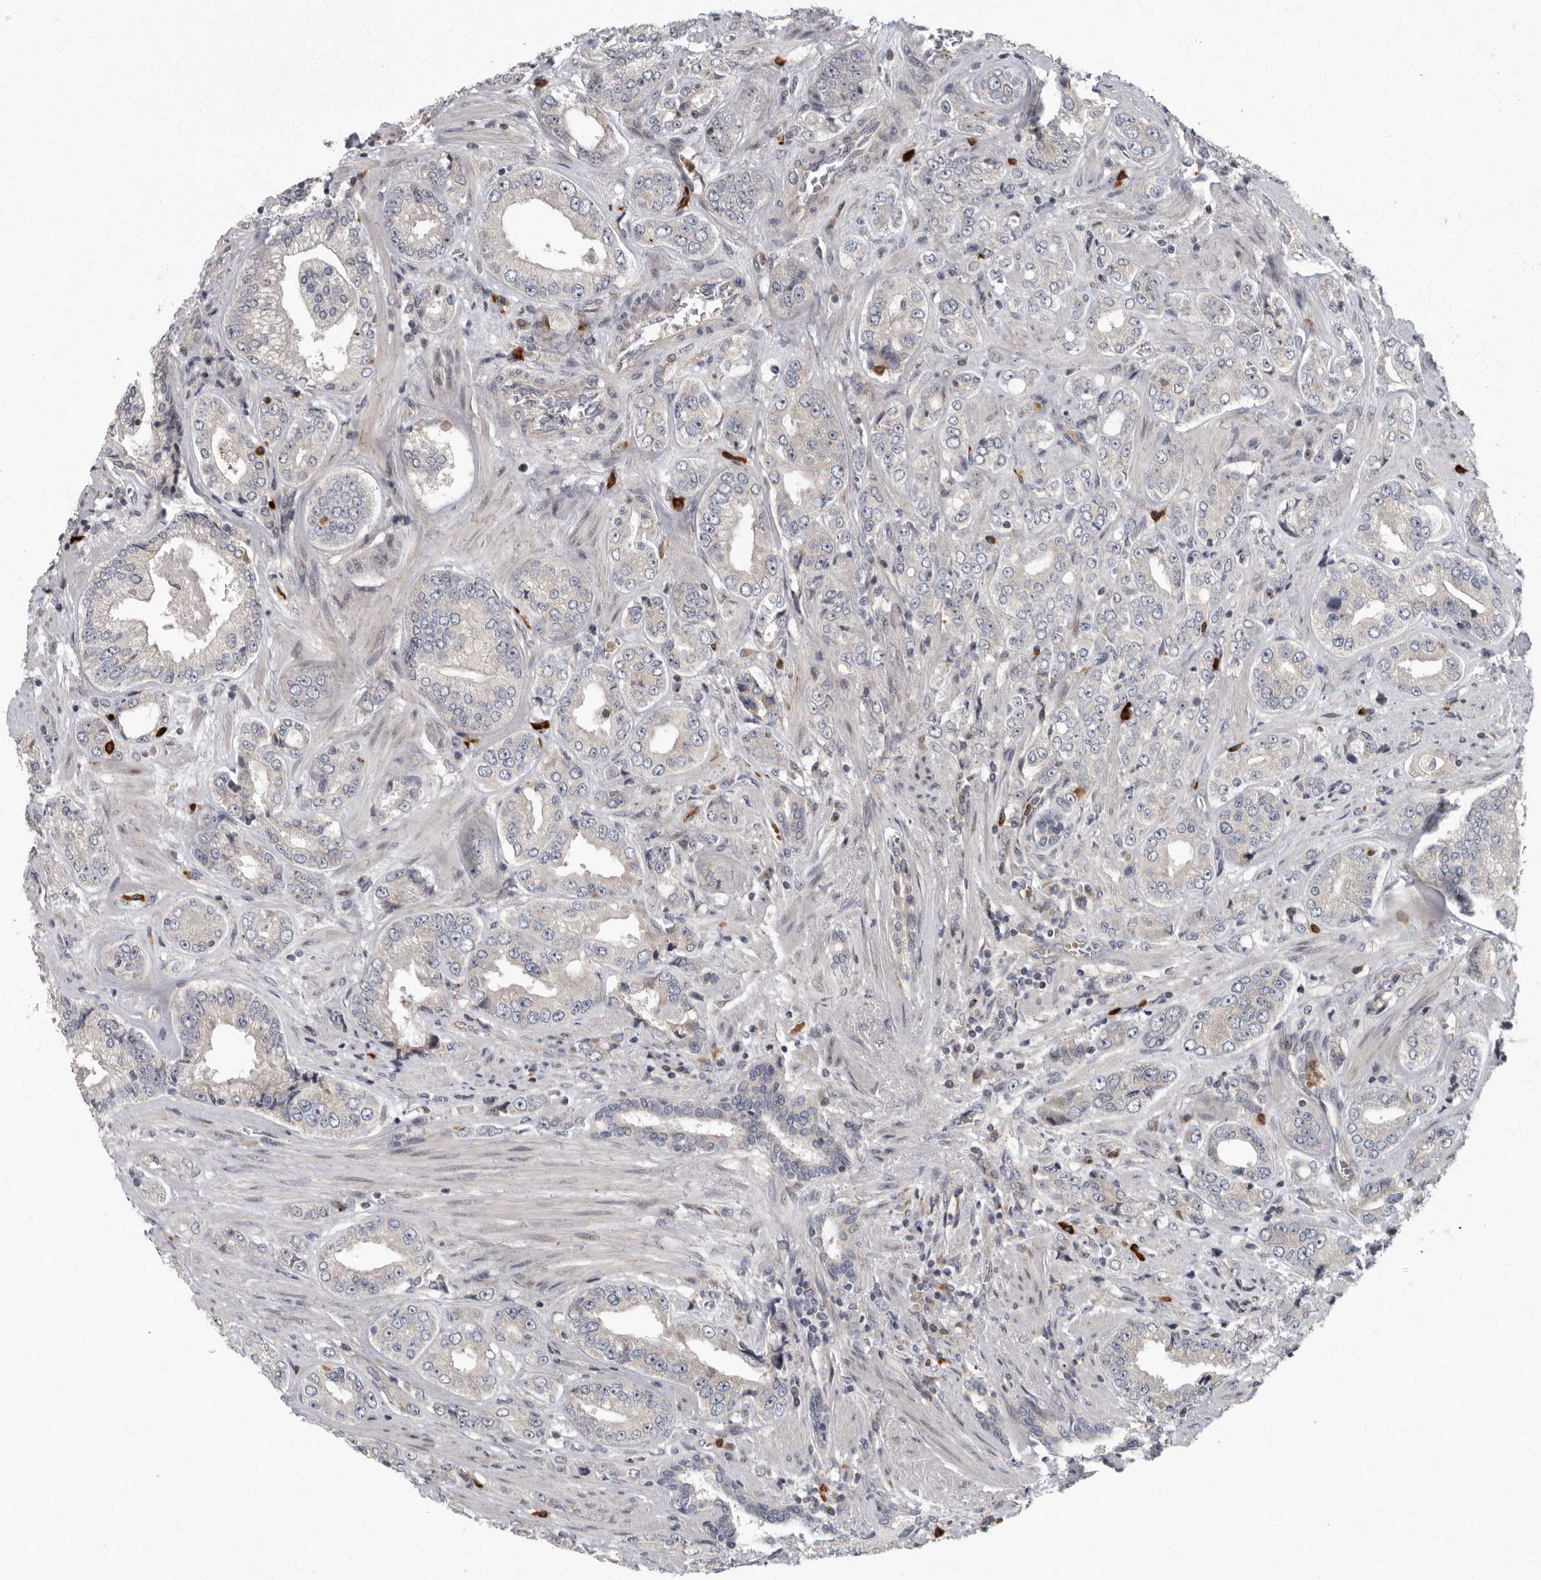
{"staining": {"intensity": "negative", "quantity": "none", "location": "none"}, "tissue": "prostate cancer", "cell_type": "Tumor cells", "image_type": "cancer", "snomed": [{"axis": "morphology", "description": "Adenocarcinoma, High grade"}, {"axis": "topography", "description": "Prostate"}], "caption": "Immunohistochemical staining of human prostate cancer (adenocarcinoma (high-grade)) reveals no significant expression in tumor cells. The staining was performed using DAB to visualize the protein expression in brown, while the nuclei were stained in blue with hematoxylin (Magnification: 20x).", "gene": "PDCD11", "patient": {"sex": "male", "age": 61}}